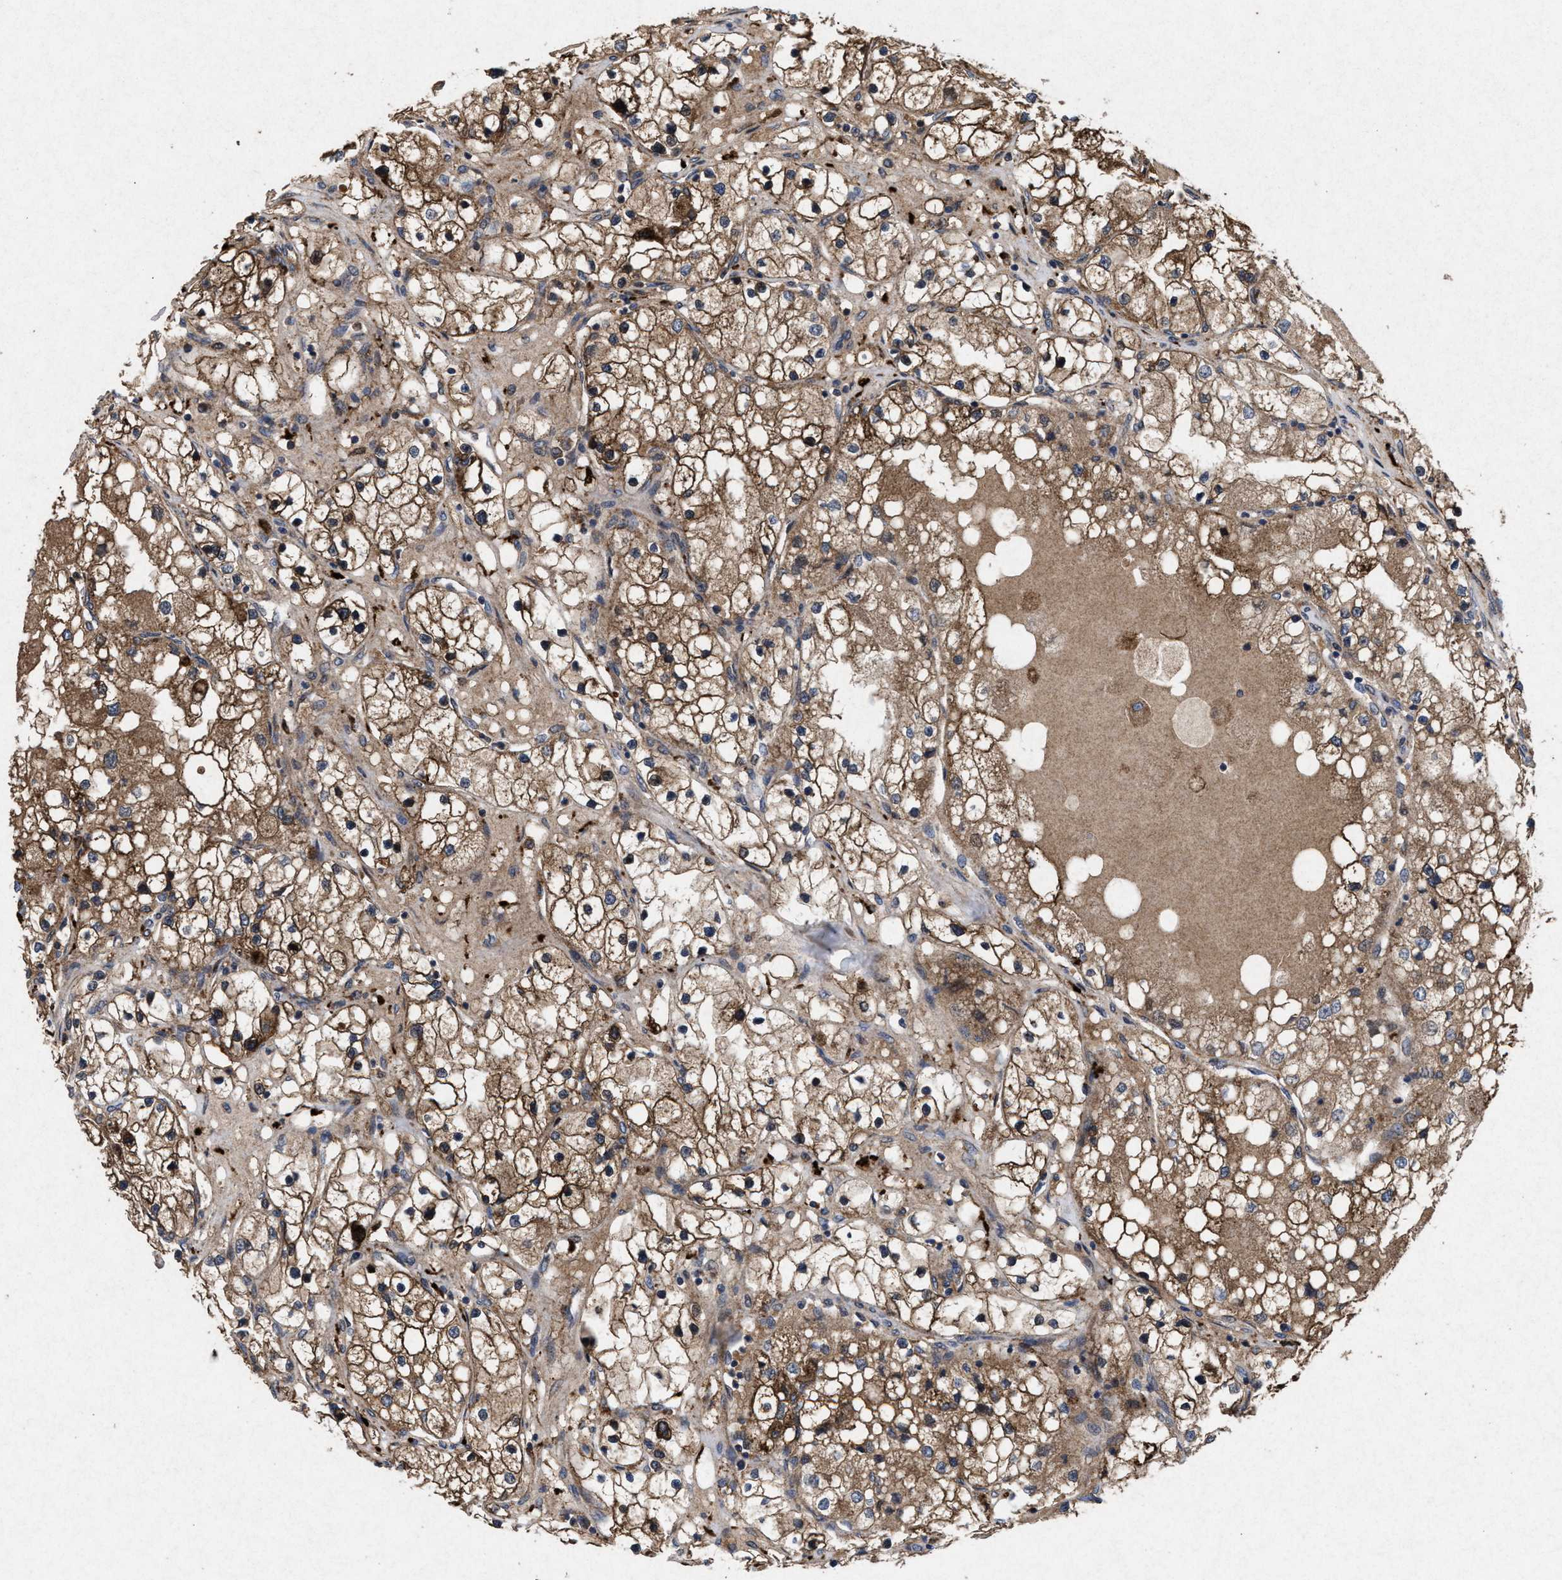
{"staining": {"intensity": "moderate", "quantity": ">75%", "location": "cytoplasmic/membranous"}, "tissue": "renal cancer", "cell_type": "Tumor cells", "image_type": "cancer", "snomed": [{"axis": "morphology", "description": "Adenocarcinoma, NOS"}, {"axis": "topography", "description": "Kidney"}], "caption": "High-power microscopy captured an IHC photomicrograph of renal adenocarcinoma, revealing moderate cytoplasmic/membranous staining in approximately >75% of tumor cells.", "gene": "MSI2", "patient": {"sex": "male", "age": 68}}